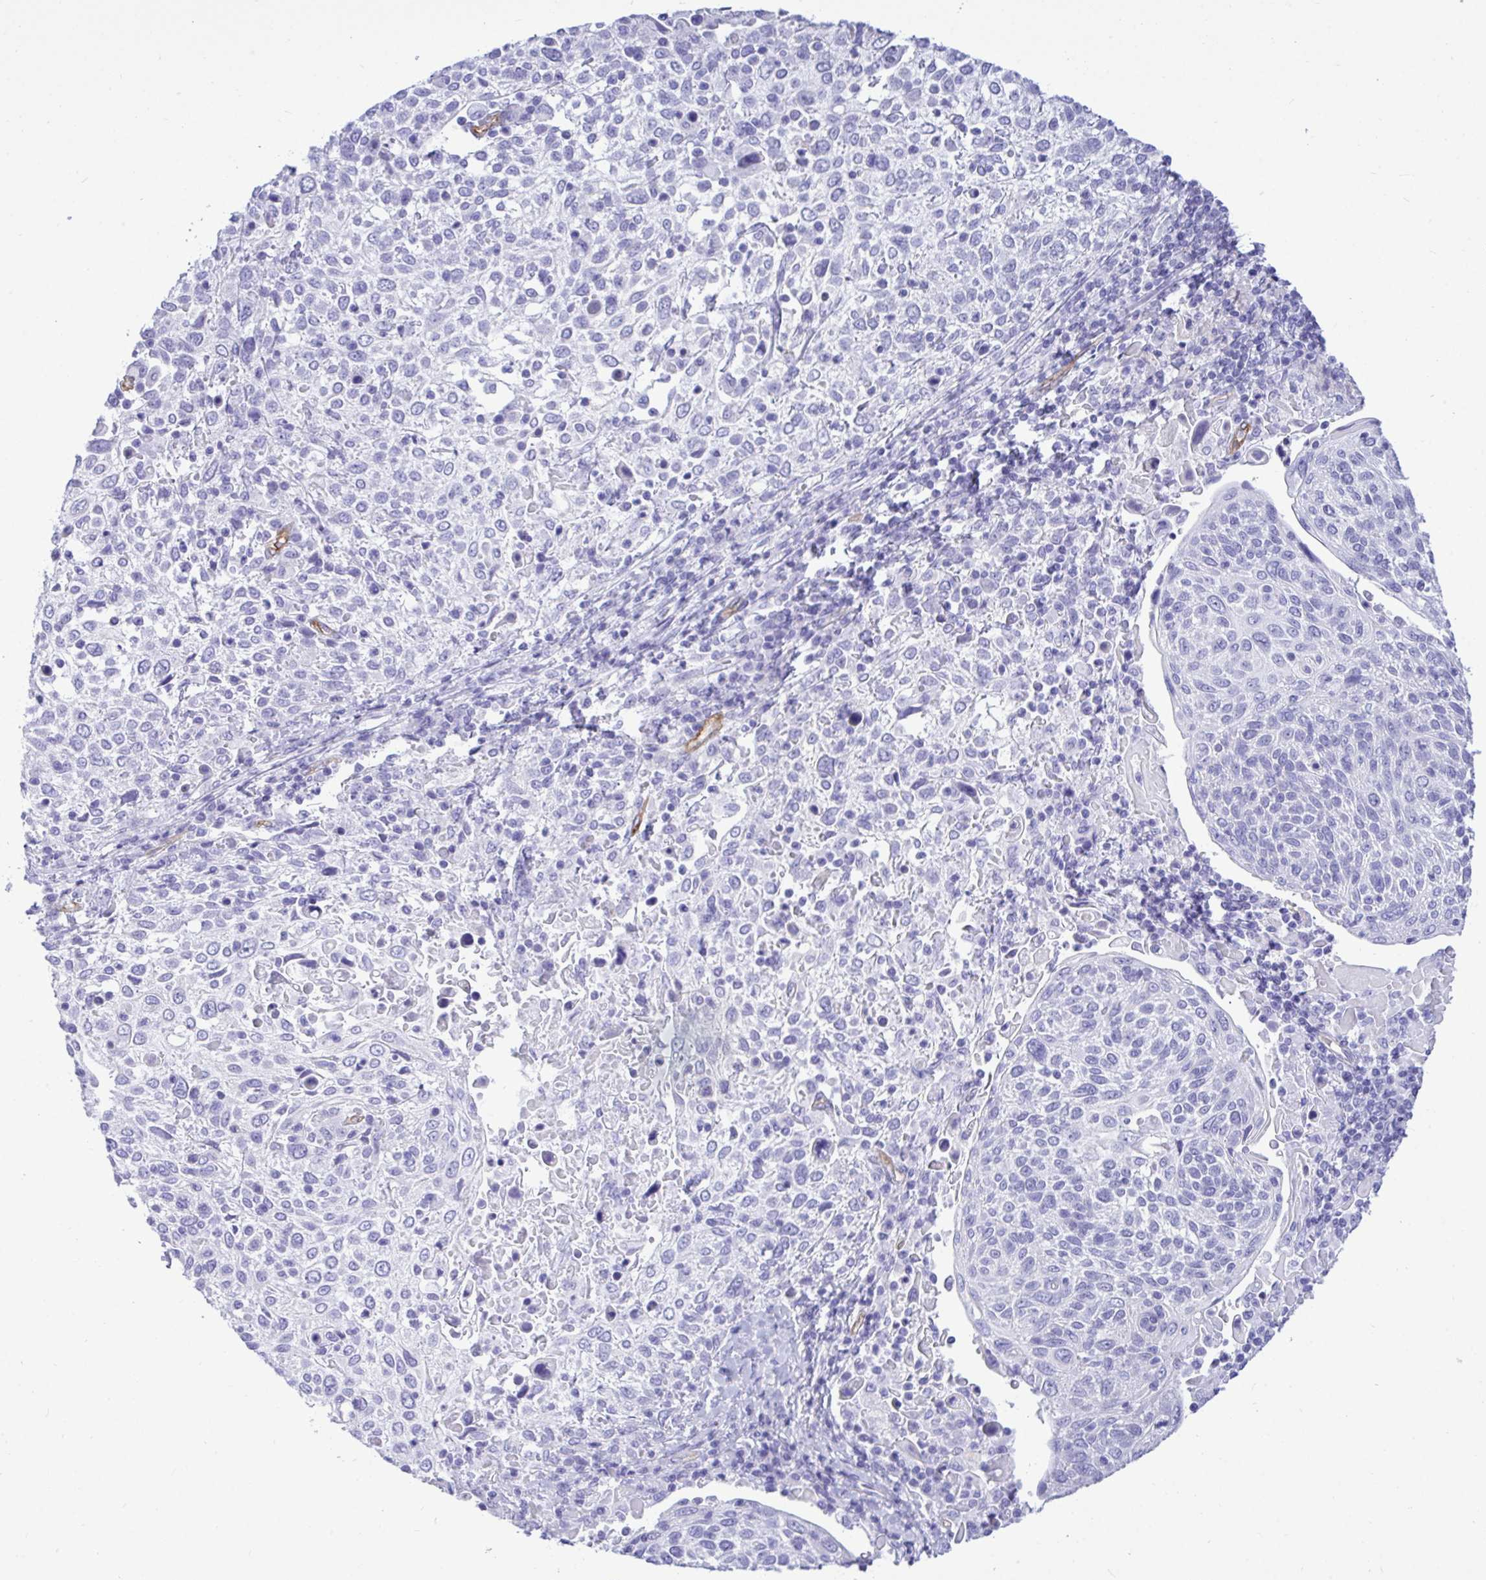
{"staining": {"intensity": "negative", "quantity": "none", "location": "none"}, "tissue": "cervical cancer", "cell_type": "Tumor cells", "image_type": "cancer", "snomed": [{"axis": "morphology", "description": "Squamous cell carcinoma, NOS"}, {"axis": "topography", "description": "Cervix"}], "caption": "Immunohistochemical staining of human cervical cancer (squamous cell carcinoma) shows no significant expression in tumor cells.", "gene": "ABCG2", "patient": {"sex": "female", "age": 61}}